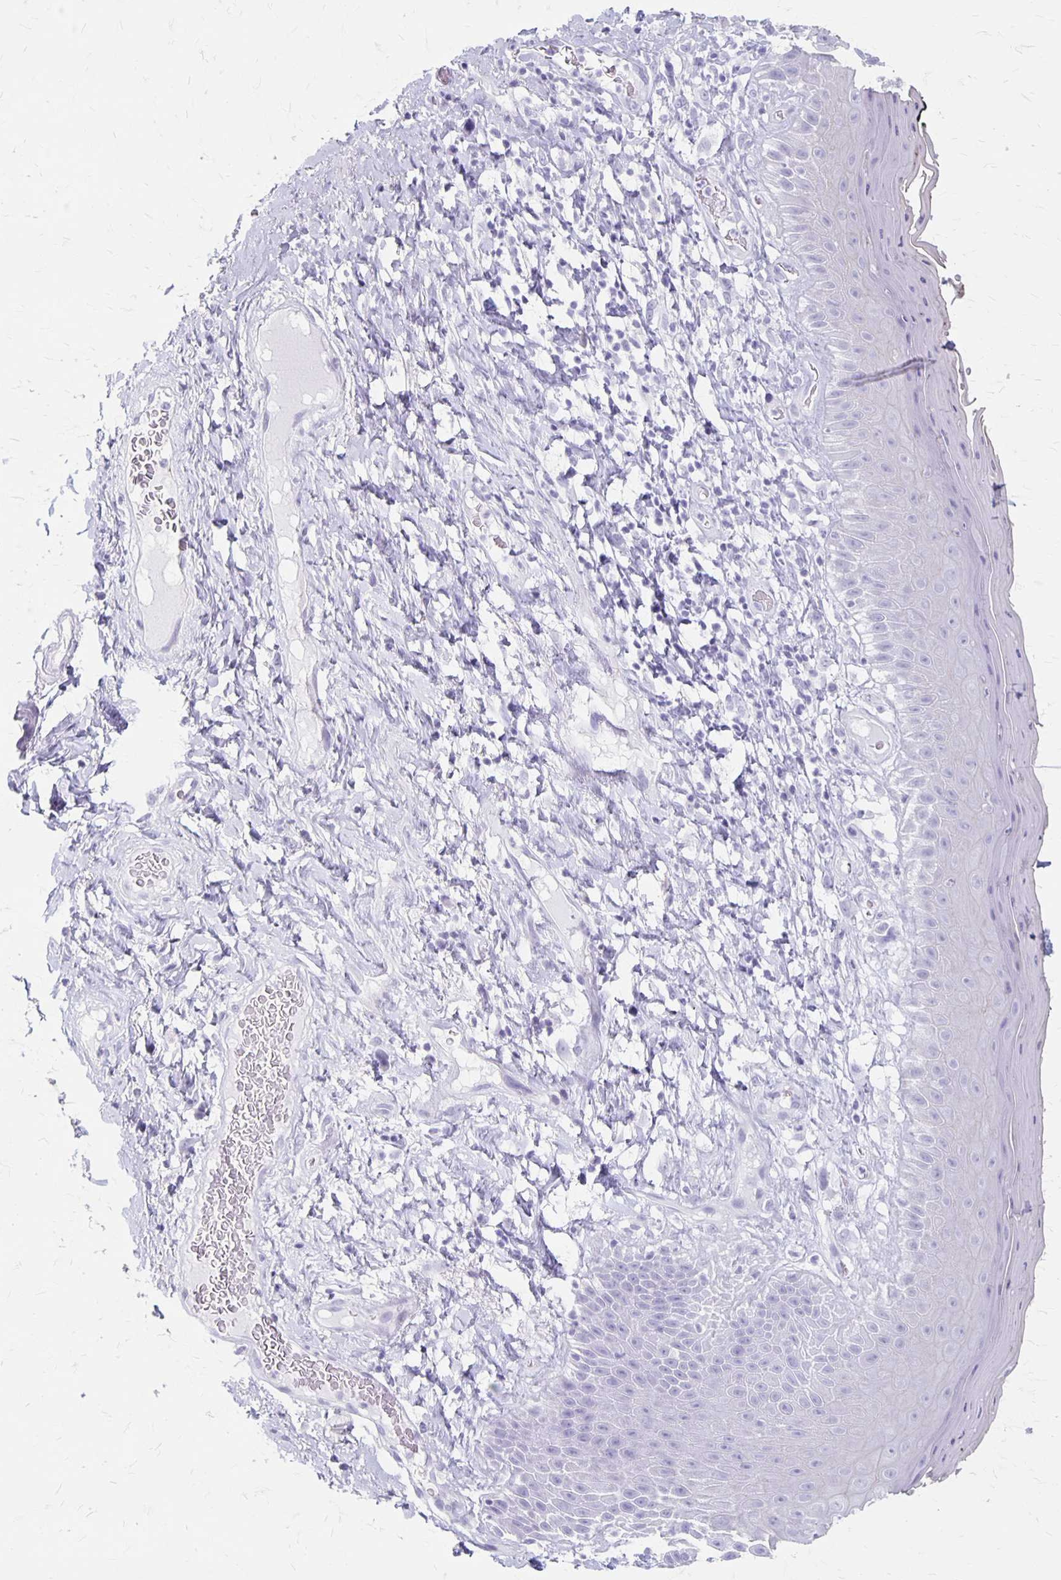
{"staining": {"intensity": "negative", "quantity": "none", "location": "none"}, "tissue": "skin", "cell_type": "Epidermal cells", "image_type": "normal", "snomed": [{"axis": "morphology", "description": "Normal tissue, NOS"}, {"axis": "topography", "description": "Anal"}], "caption": "DAB (3,3'-diaminobenzidine) immunohistochemical staining of normal human skin demonstrates no significant expression in epidermal cells. Nuclei are stained in blue.", "gene": "MAGEC2", "patient": {"sex": "male", "age": 78}}